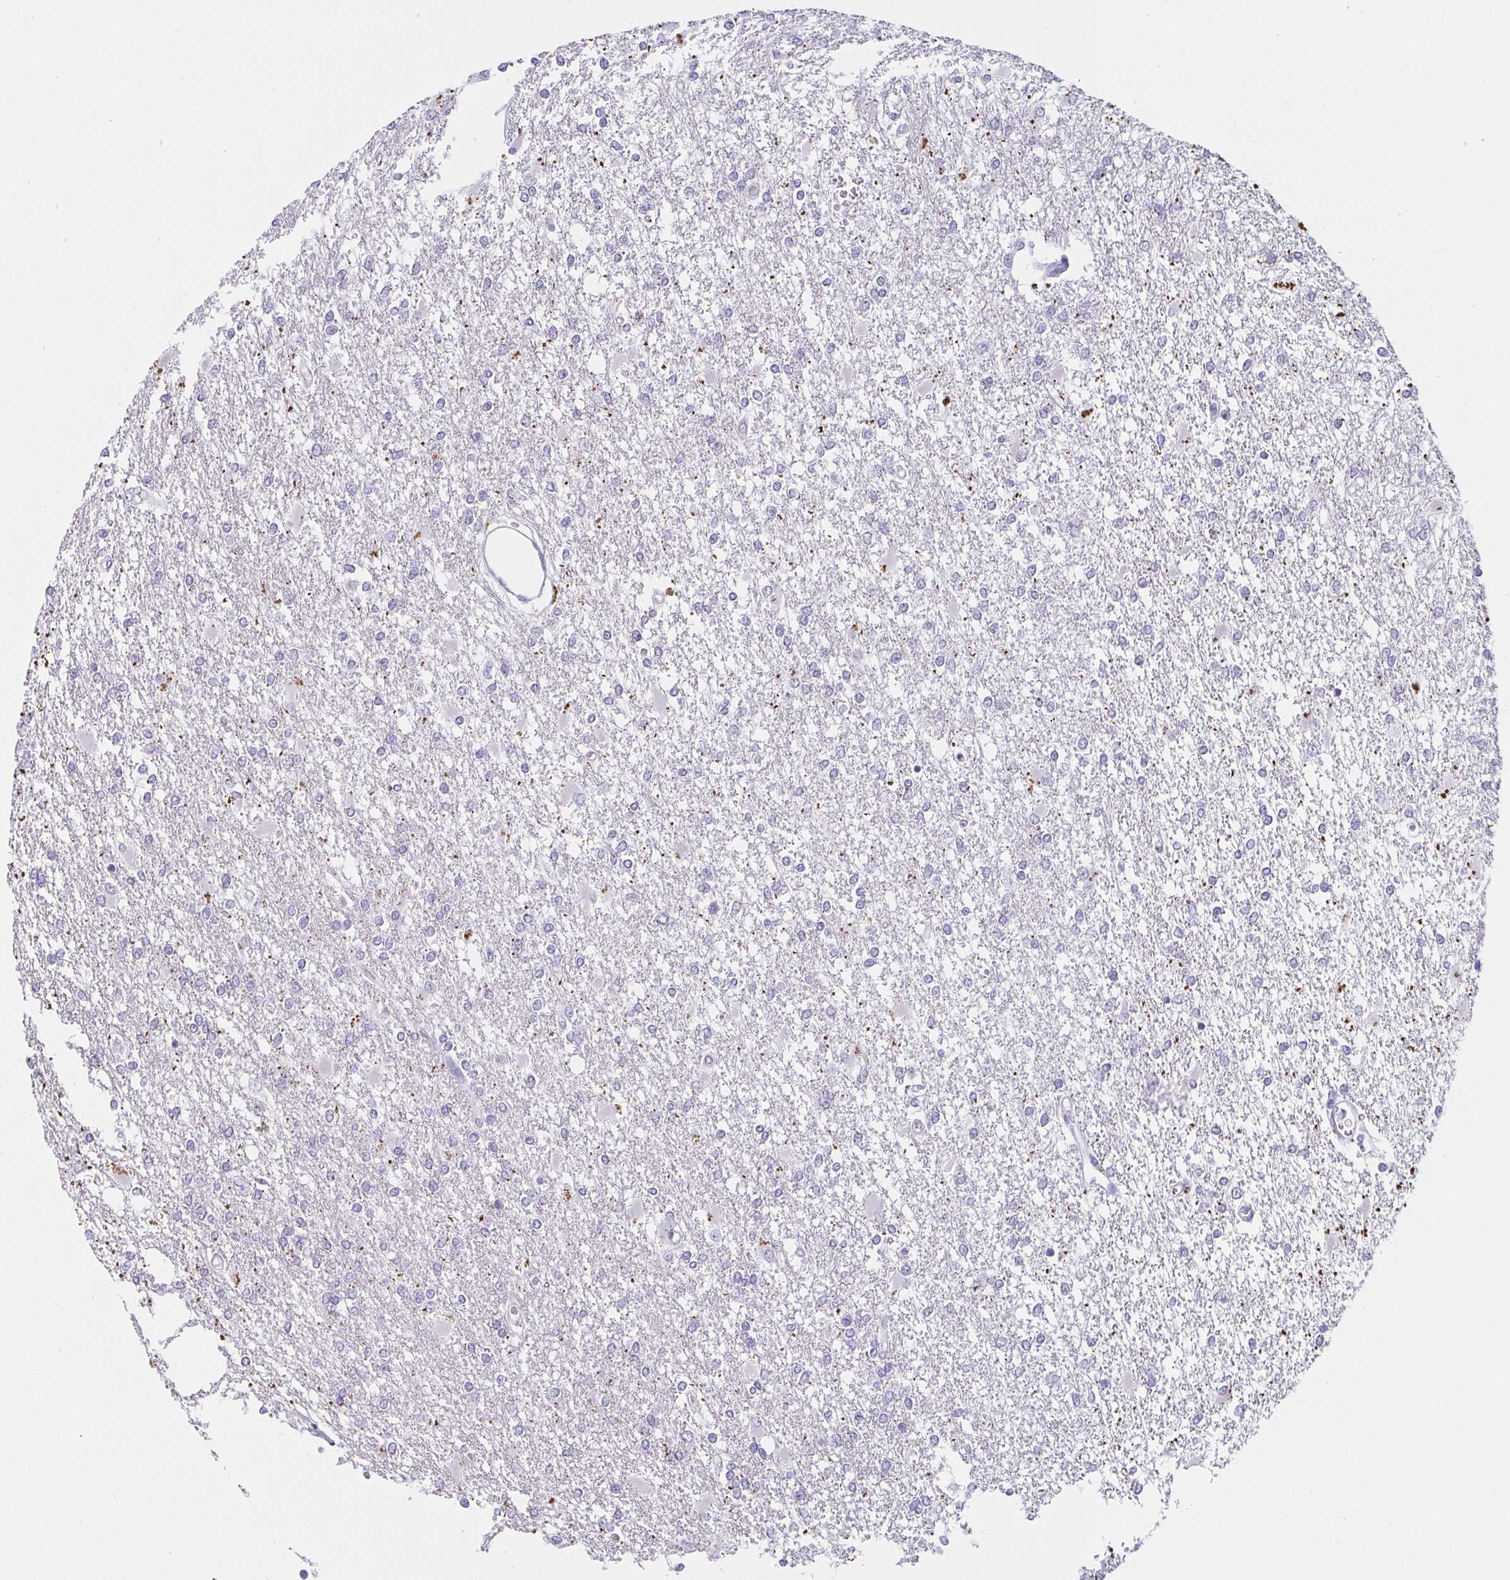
{"staining": {"intensity": "negative", "quantity": "none", "location": "none"}, "tissue": "glioma", "cell_type": "Tumor cells", "image_type": "cancer", "snomed": [{"axis": "morphology", "description": "Glioma, malignant, High grade"}, {"axis": "topography", "description": "Cerebral cortex"}], "caption": "Tumor cells are negative for brown protein staining in malignant high-grade glioma.", "gene": "MOBP", "patient": {"sex": "male", "age": 79}}